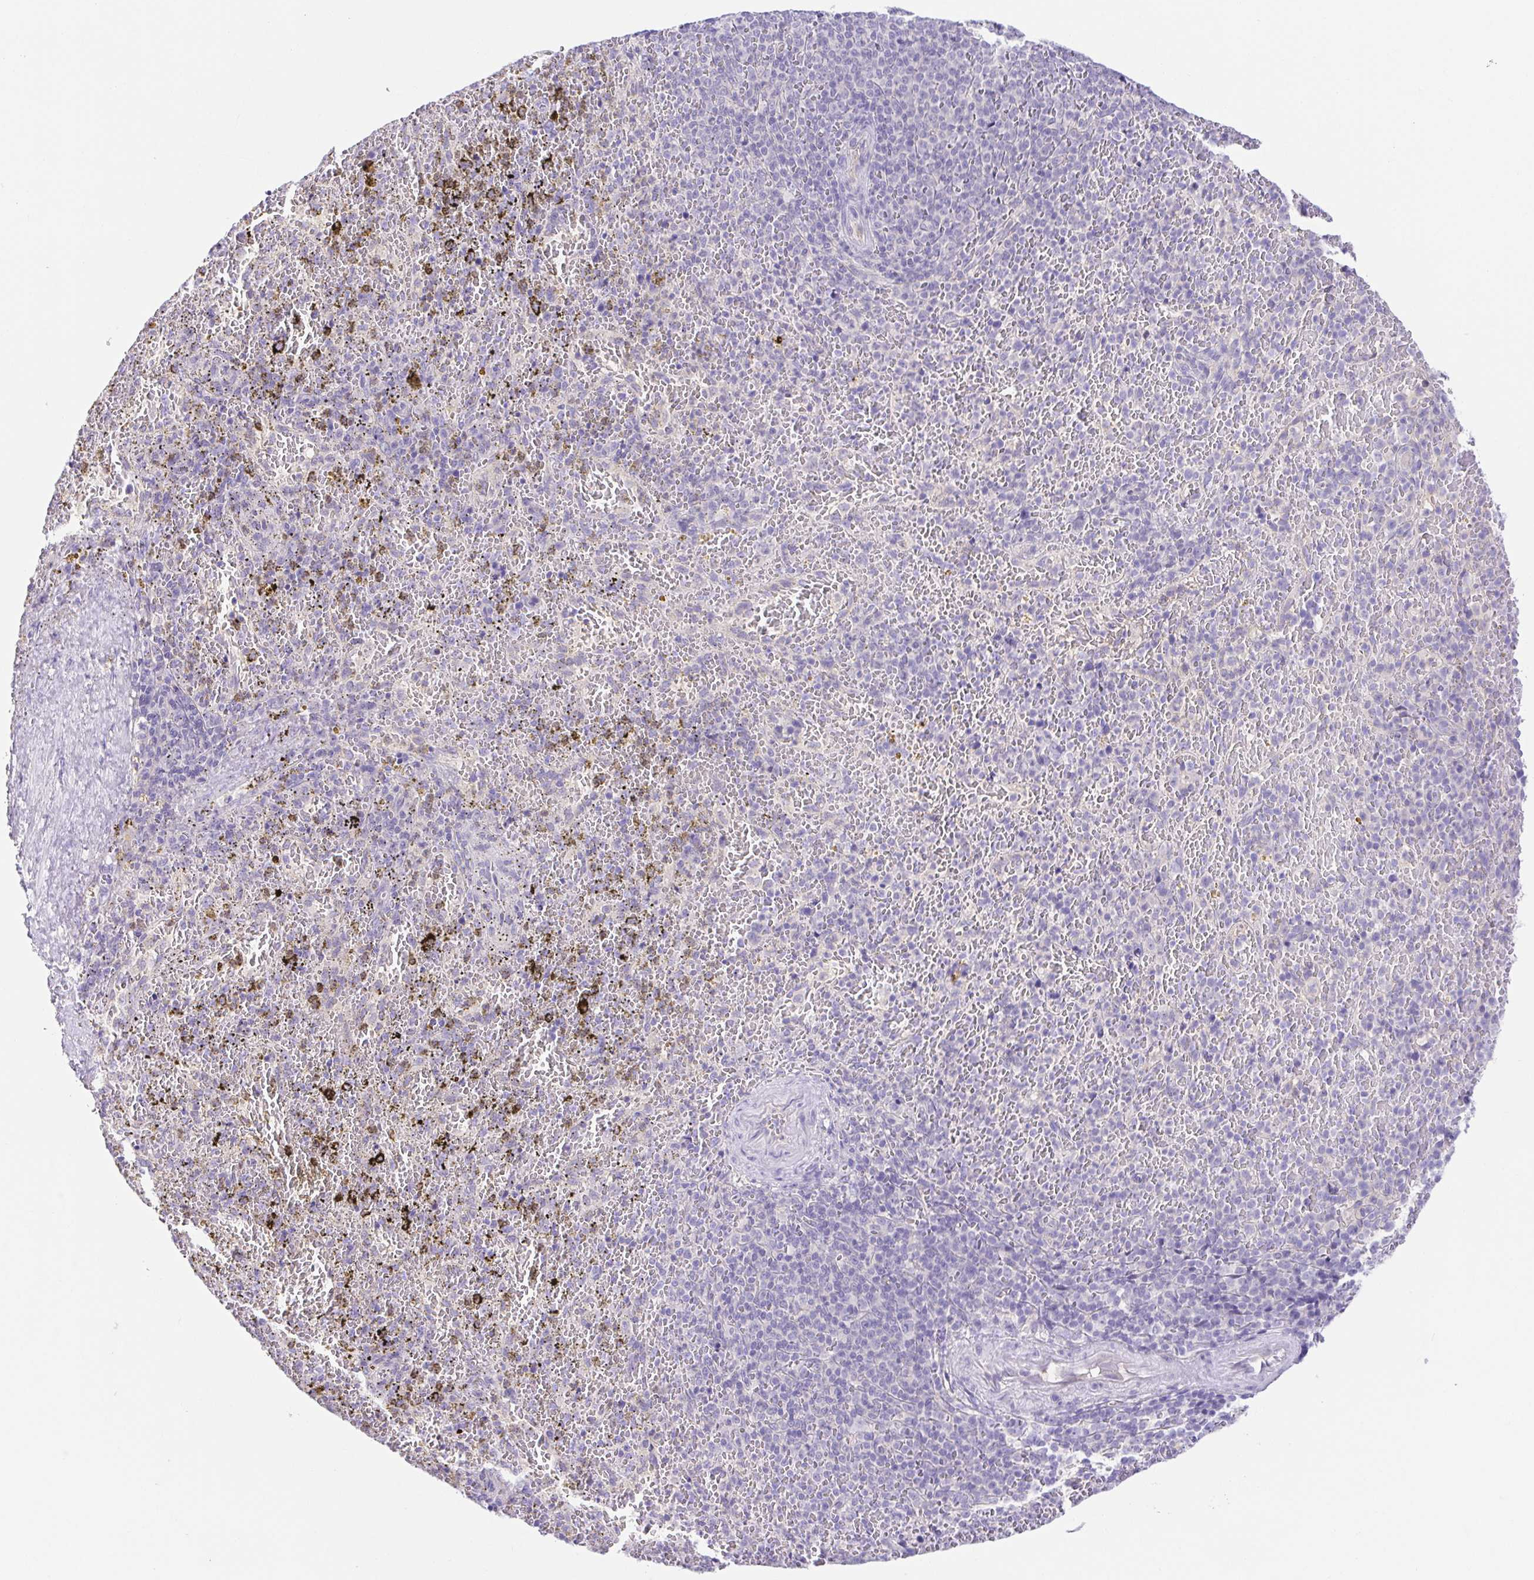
{"staining": {"intensity": "negative", "quantity": "none", "location": "none"}, "tissue": "spleen", "cell_type": "Cells in red pulp", "image_type": "normal", "snomed": [{"axis": "morphology", "description": "Normal tissue, NOS"}, {"axis": "topography", "description": "Spleen"}], "caption": "DAB (3,3'-diaminobenzidine) immunohistochemical staining of unremarkable spleen shows no significant positivity in cells in red pulp.", "gene": "KRTDAP", "patient": {"sex": "female", "age": 50}}